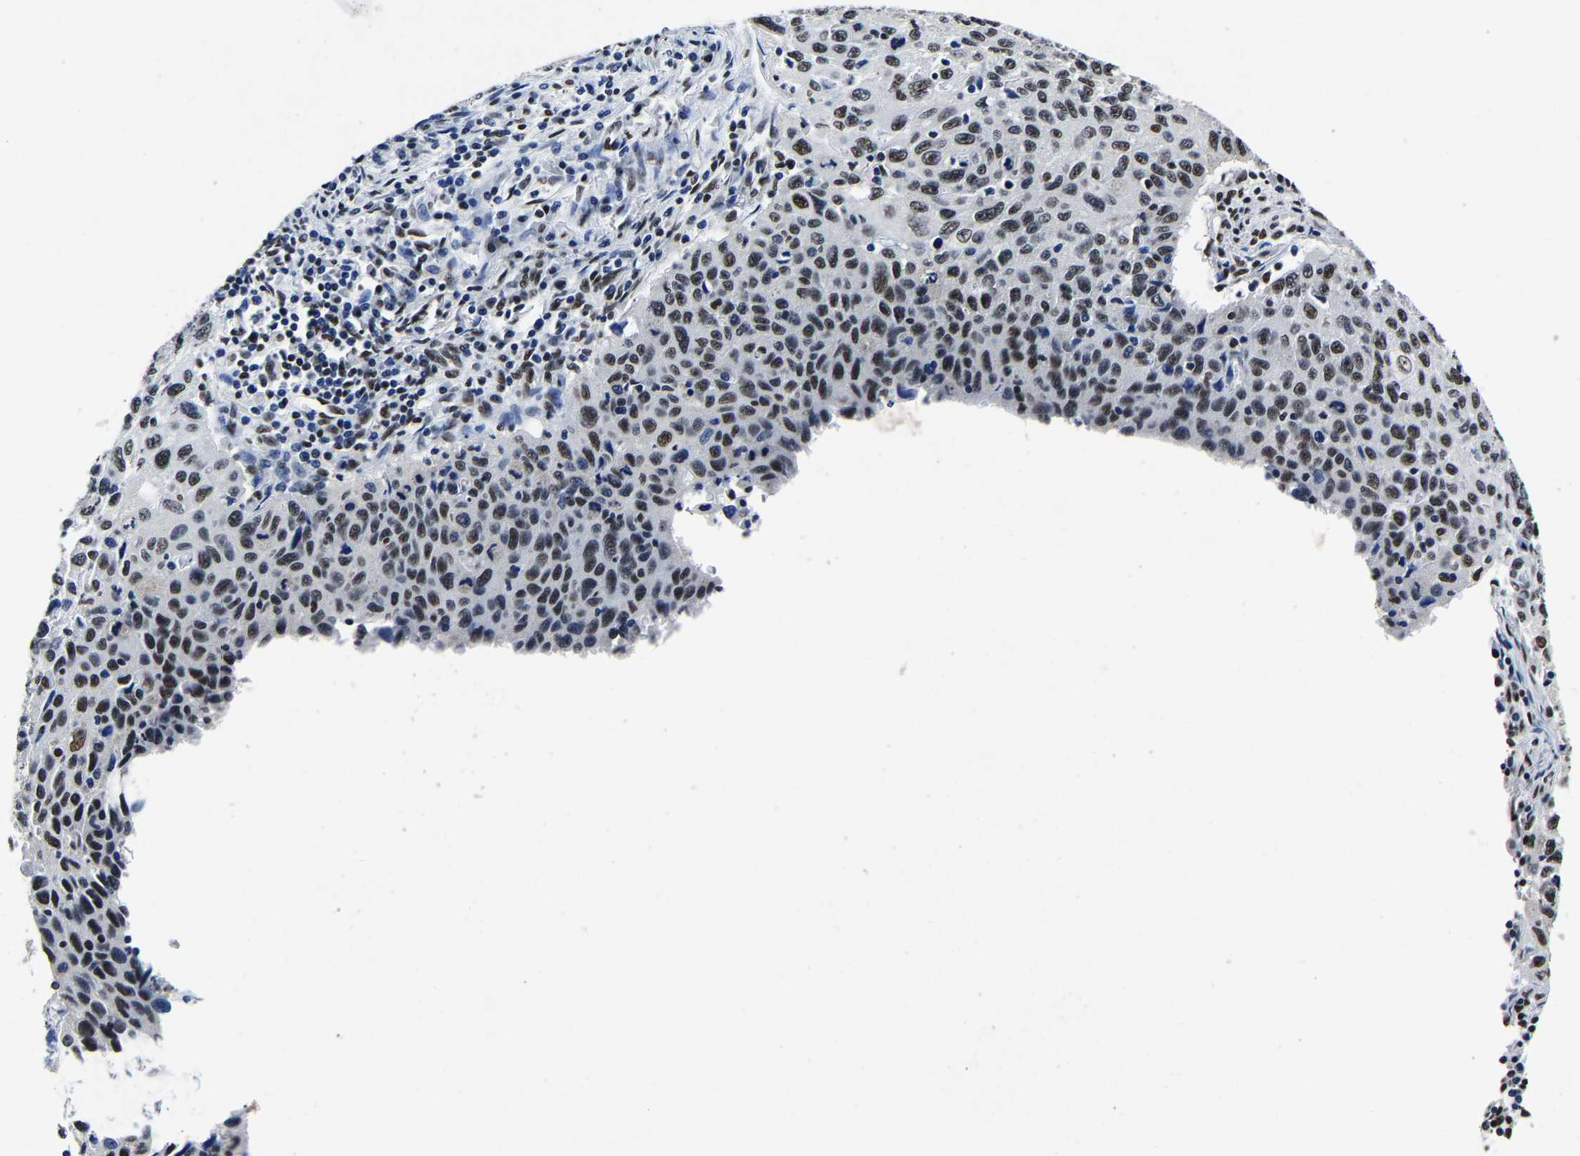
{"staining": {"intensity": "moderate", "quantity": "25%-75%", "location": "nuclear"}, "tissue": "cervical cancer", "cell_type": "Tumor cells", "image_type": "cancer", "snomed": [{"axis": "morphology", "description": "Squamous cell carcinoma, NOS"}, {"axis": "topography", "description": "Cervix"}], "caption": "Protein expression analysis of cervical cancer shows moderate nuclear expression in about 25%-75% of tumor cells.", "gene": "RBM45", "patient": {"sex": "female", "age": 53}}